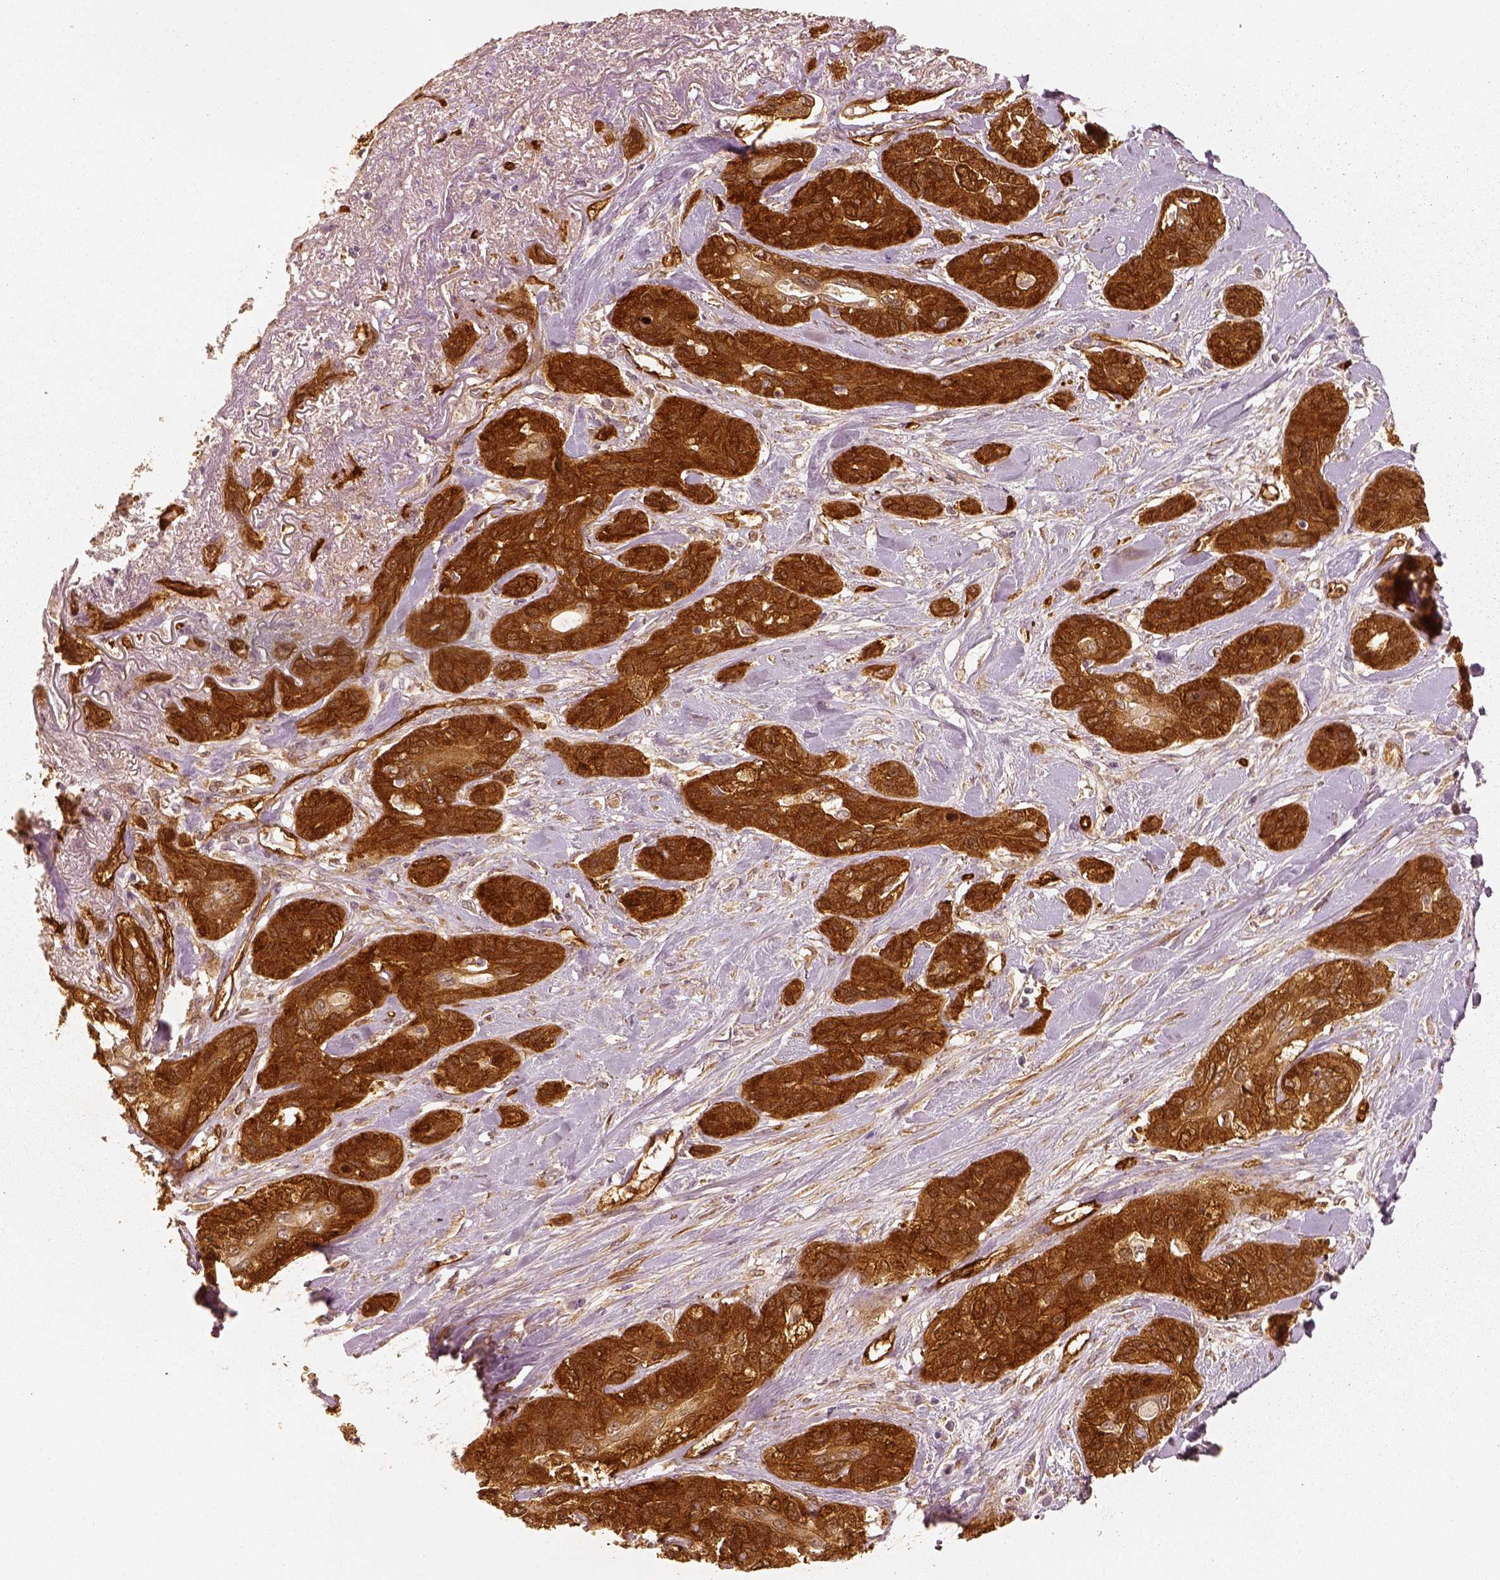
{"staining": {"intensity": "strong", "quantity": ">75%", "location": "cytoplasmic/membranous"}, "tissue": "lung cancer", "cell_type": "Tumor cells", "image_type": "cancer", "snomed": [{"axis": "morphology", "description": "Squamous cell carcinoma, NOS"}, {"axis": "topography", "description": "Lung"}], "caption": "A brown stain shows strong cytoplasmic/membranous staining of a protein in human lung cancer (squamous cell carcinoma) tumor cells. (Stains: DAB in brown, nuclei in blue, Microscopy: brightfield microscopy at high magnification).", "gene": "FSCN1", "patient": {"sex": "female", "age": 70}}